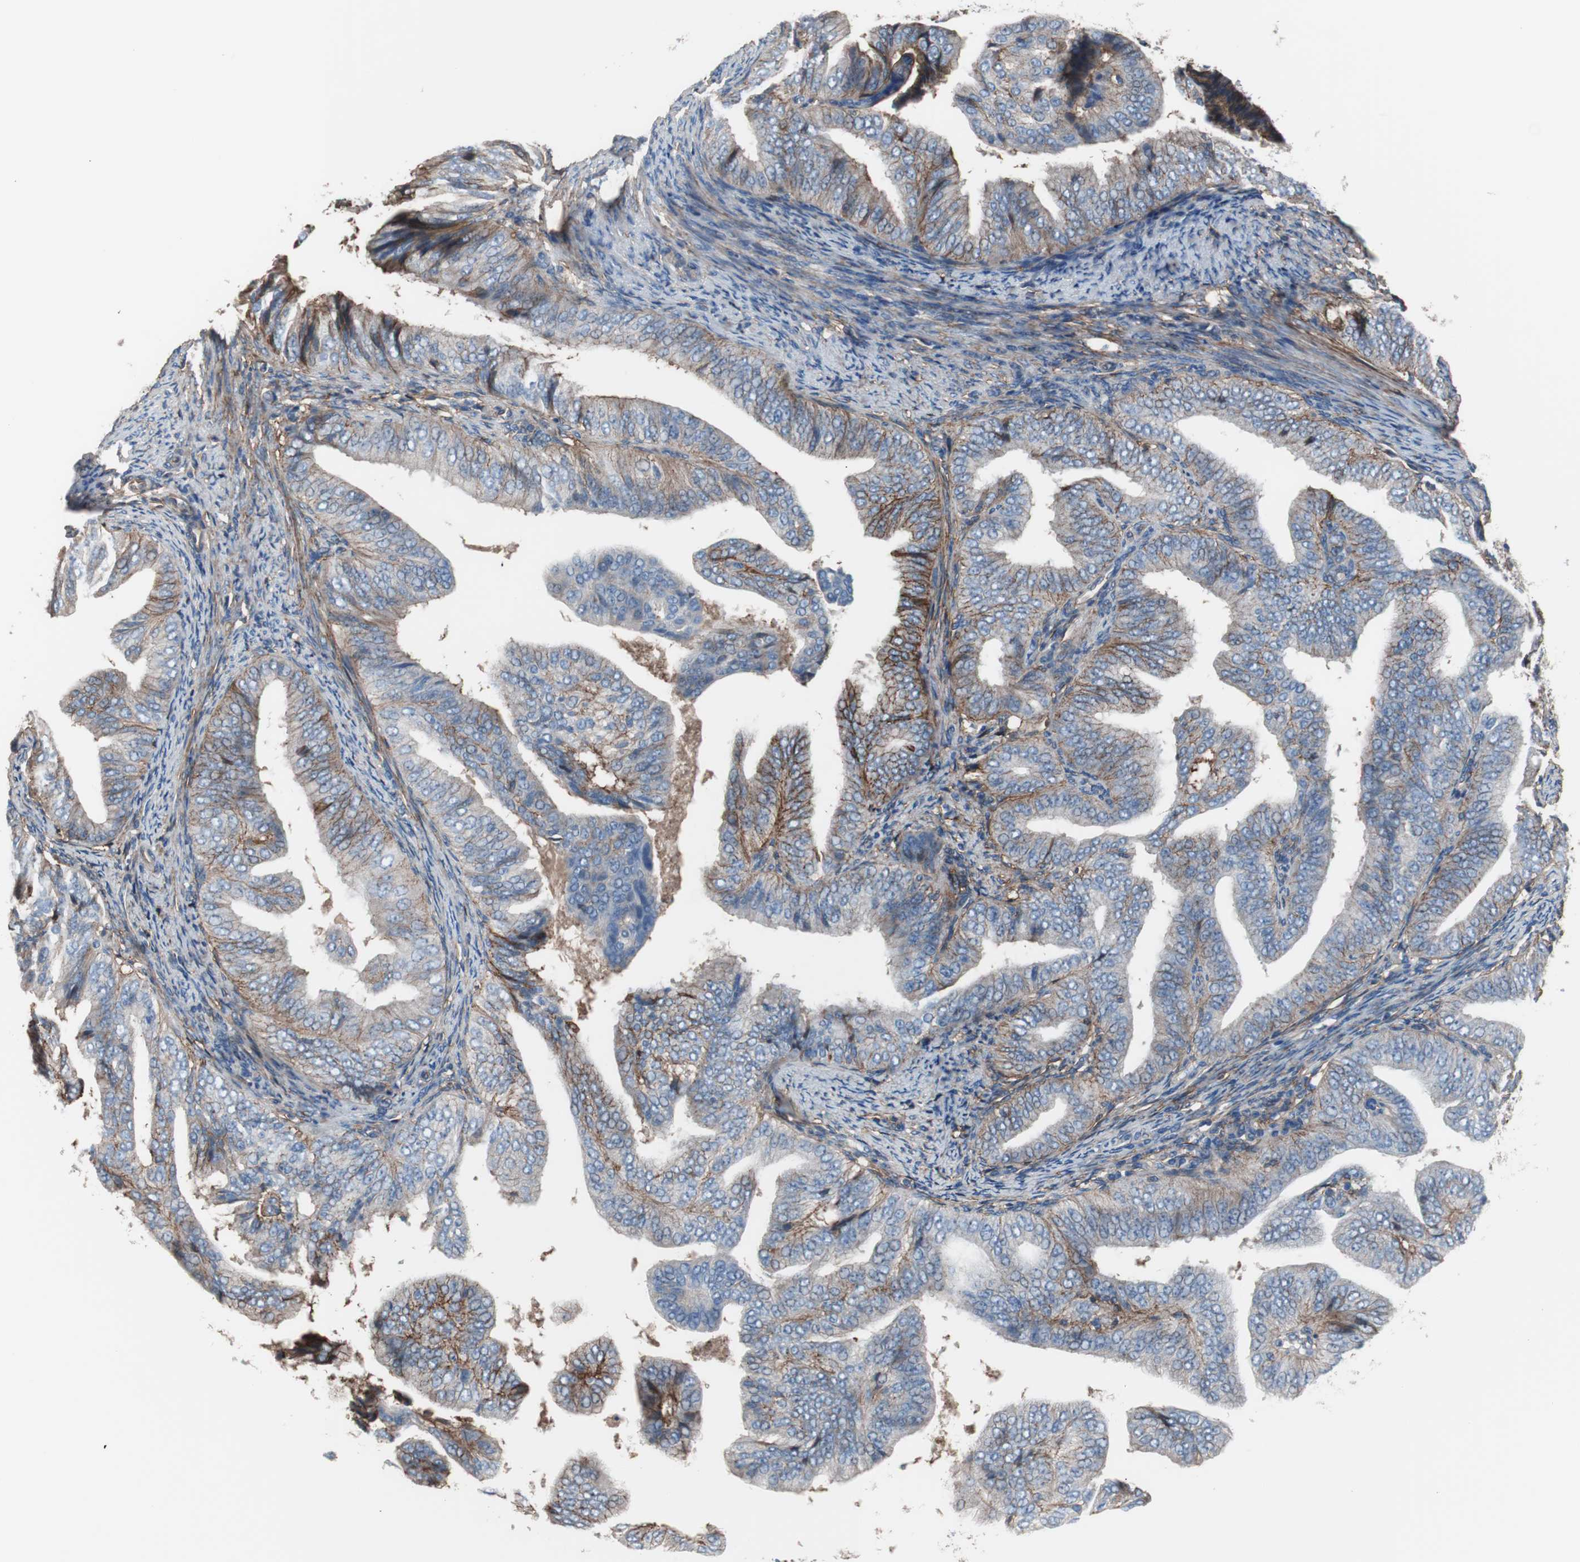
{"staining": {"intensity": "moderate", "quantity": "25%-75%", "location": "cytoplasmic/membranous"}, "tissue": "endometrial cancer", "cell_type": "Tumor cells", "image_type": "cancer", "snomed": [{"axis": "morphology", "description": "Adenocarcinoma, NOS"}, {"axis": "topography", "description": "Endometrium"}], "caption": "The histopathology image reveals immunohistochemical staining of endometrial cancer (adenocarcinoma). There is moderate cytoplasmic/membranous staining is seen in approximately 25%-75% of tumor cells.", "gene": "CD81", "patient": {"sex": "female", "age": 58}}